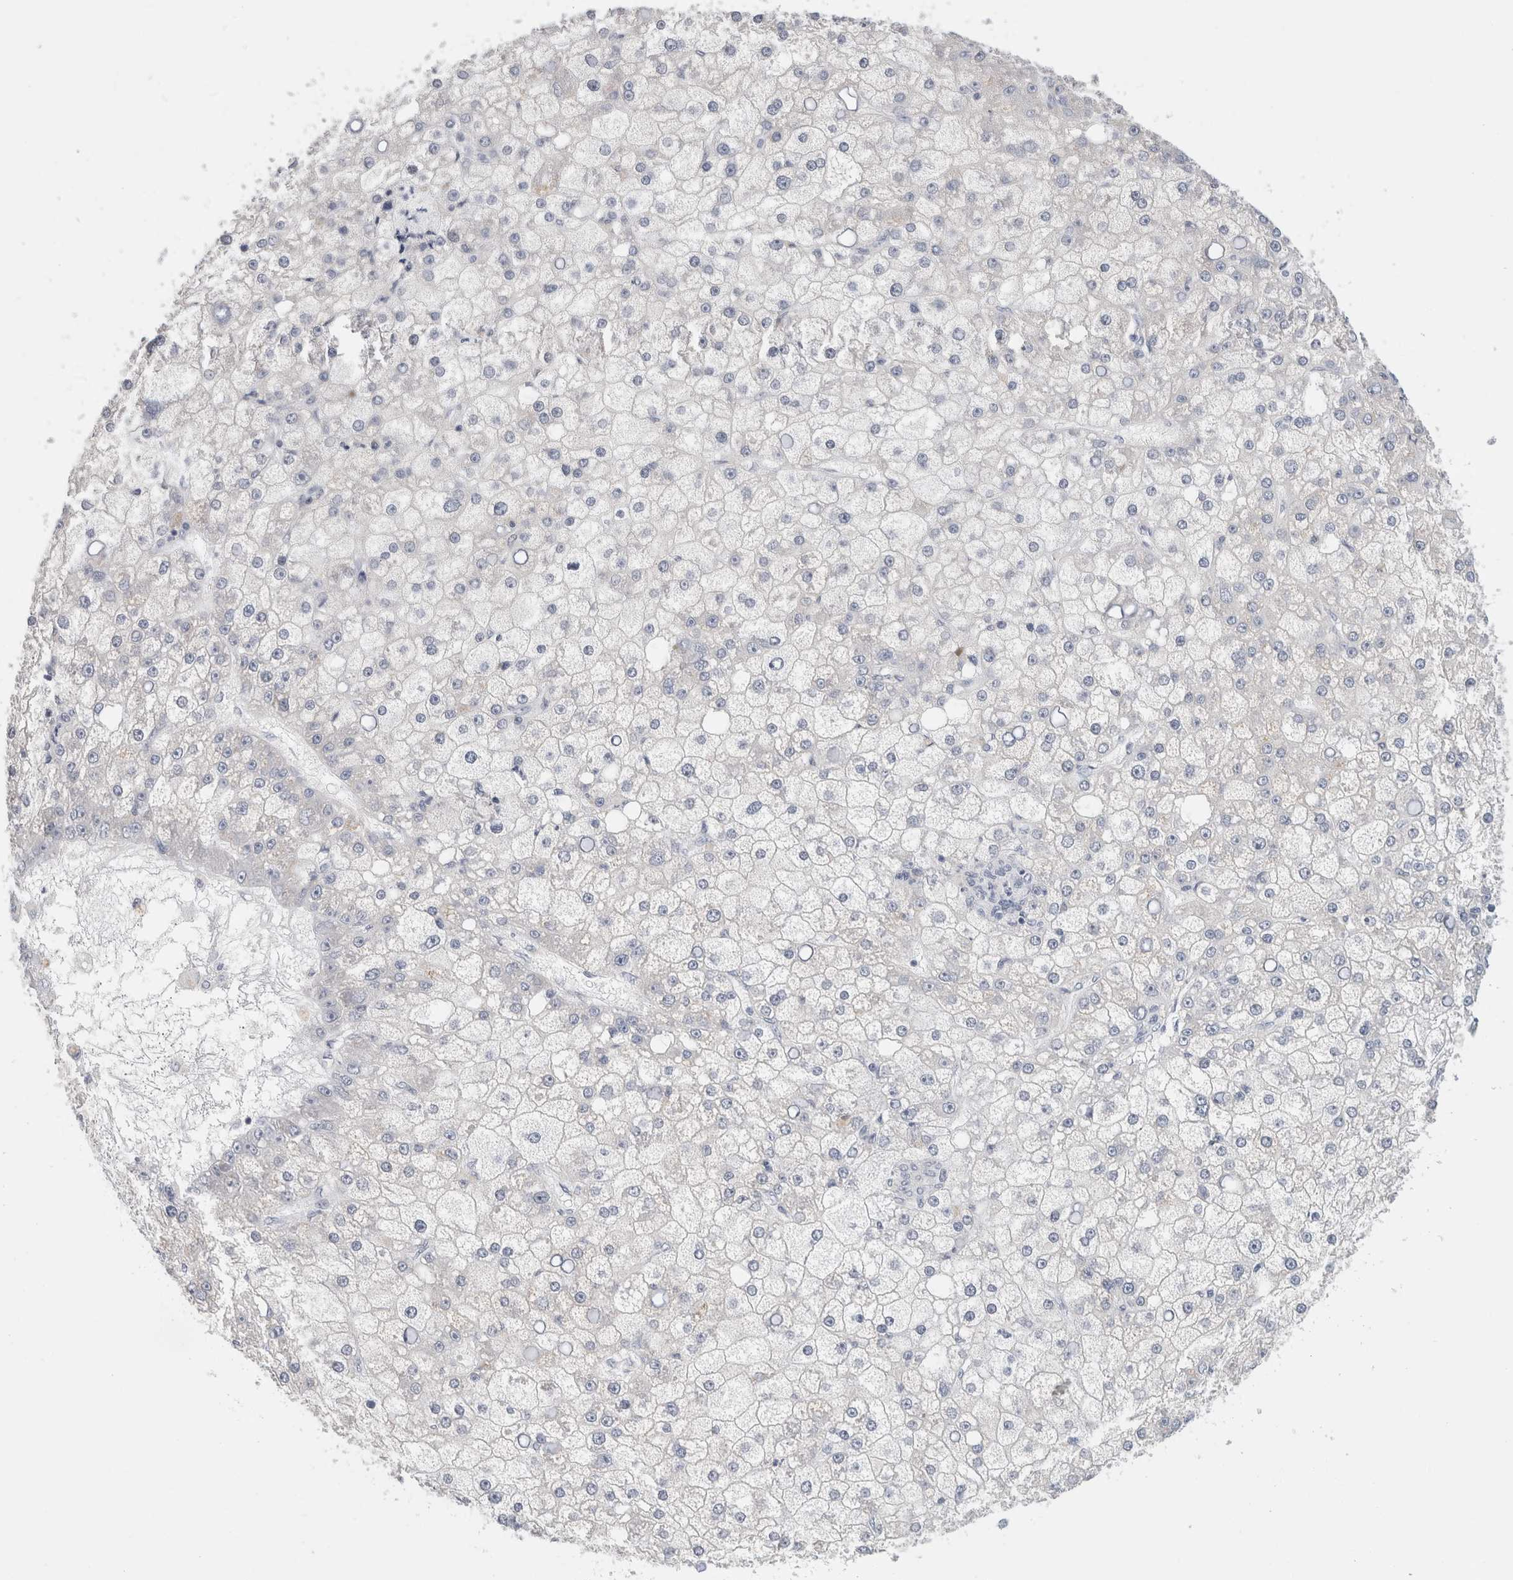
{"staining": {"intensity": "negative", "quantity": "none", "location": "none"}, "tissue": "liver cancer", "cell_type": "Tumor cells", "image_type": "cancer", "snomed": [{"axis": "morphology", "description": "Carcinoma, Hepatocellular, NOS"}, {"axis": "topography", "description": "Liver"}], "caption": "The histopathology image reveals no staining of tumor cells in hepatocellular carcinoma (liver). (Brightfield microscopy of DAB IHC at high magnification).", "gene": "KNL1", "patient": {"sex": "male", "age": 67}}